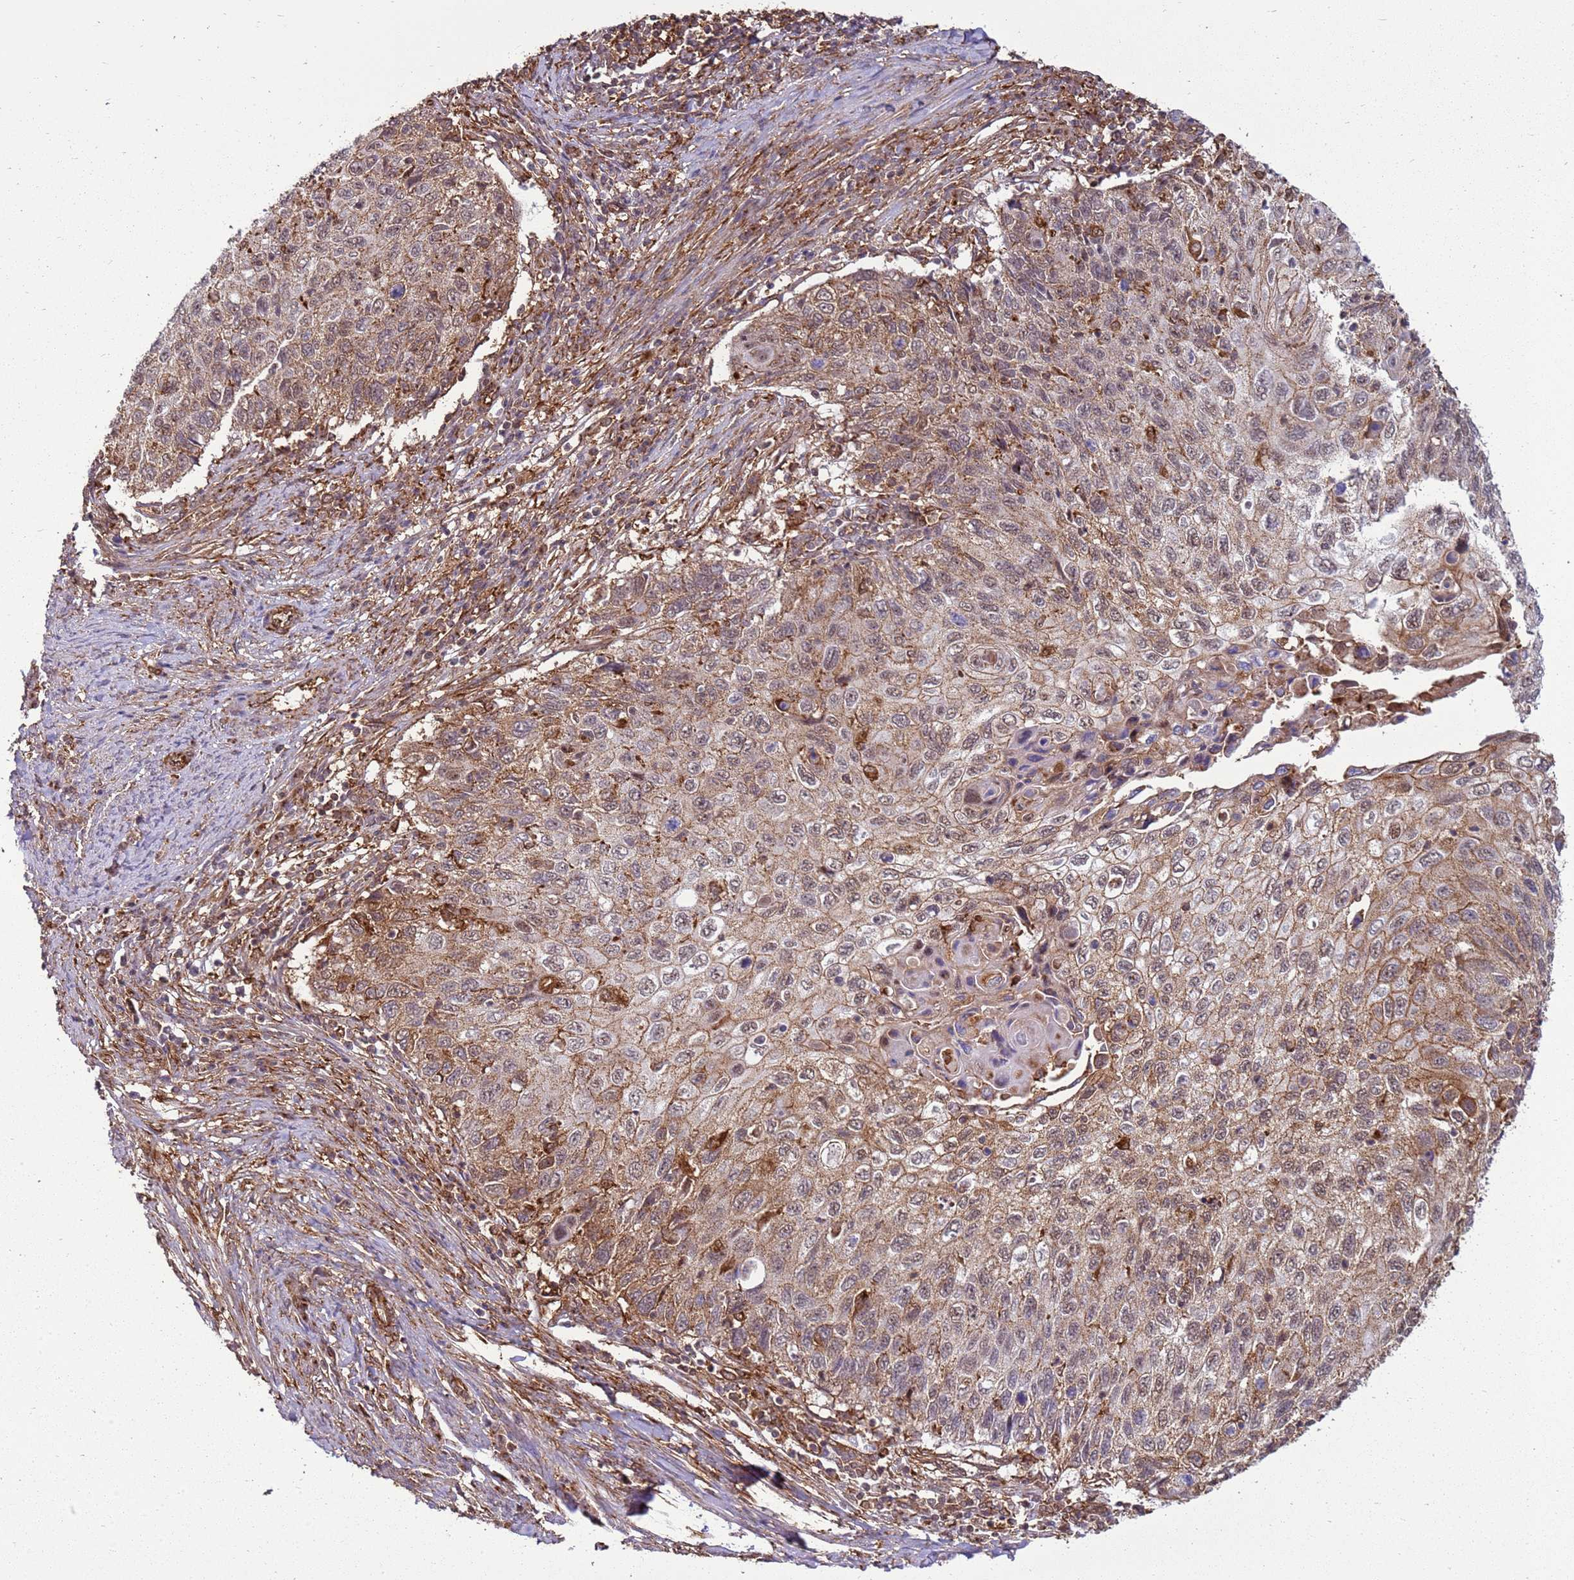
{"staining": {"intensity": "moderate", "quantity": ">75%", "location": "cytoplasmic/membranous"}, "tissue": "cervical cancer", "cell_type": "Tumor cells", "image_type": "cancer", "snomed": [{"axis": "morphology", "description": "Squamous cell carcinoma, NOS"}, {"axis": "topography", "description": "Cervix"}], "caption": "Immunohistochemistry histopathology image of human cervical cancer (squamous cell carcinoma) stained for a protein (brown), which demonstrates medium levels of moderate cytoplasmic/membranous staining in about >75% of tumor cells.", "gene": "GABRE", "patient": {"sex": "female", "age": 70}}